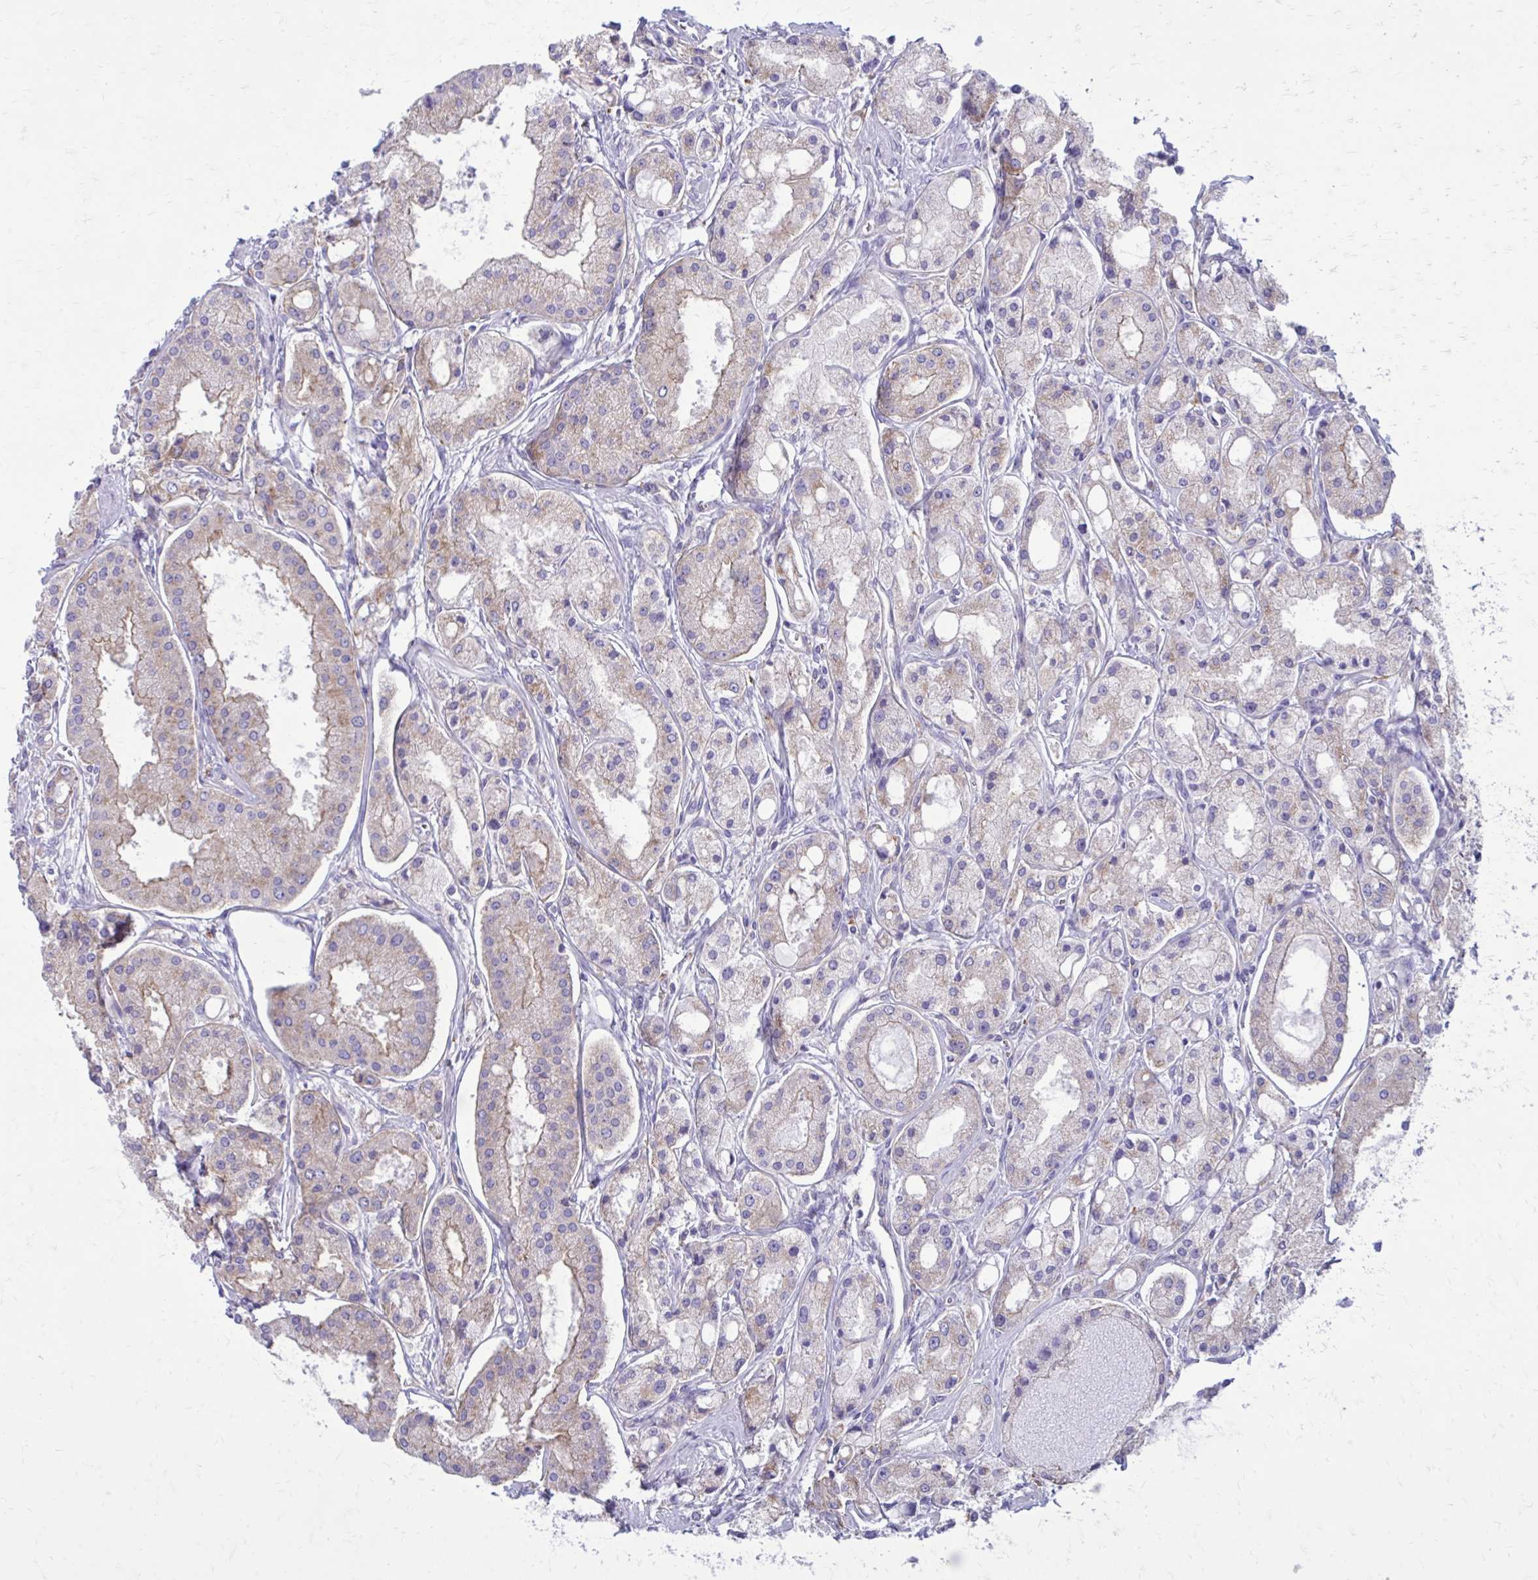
{"staining": {"intensity": "weak", "quantity": "<25%", "location": "cytoplasmic/membranous"}, "tissue": "prostate cancer", "cell_type": "Tumor cells", "image_type": "cancer", "snomed": [{"axis": "morphology", "description": "Adenocarcinoma, High grade"}, {"axis": "topography", "description": "Prostate"}], "caption": "Immunohistochemistry (IHC) image of neoplastic tissue: human adenocarcinoma (high-grade) (prostate) stained with DAB demonstrates no significant protein expression in tumor cells.", "gene": "CLTA", "patient": {"sex": "male", "age": 66}}